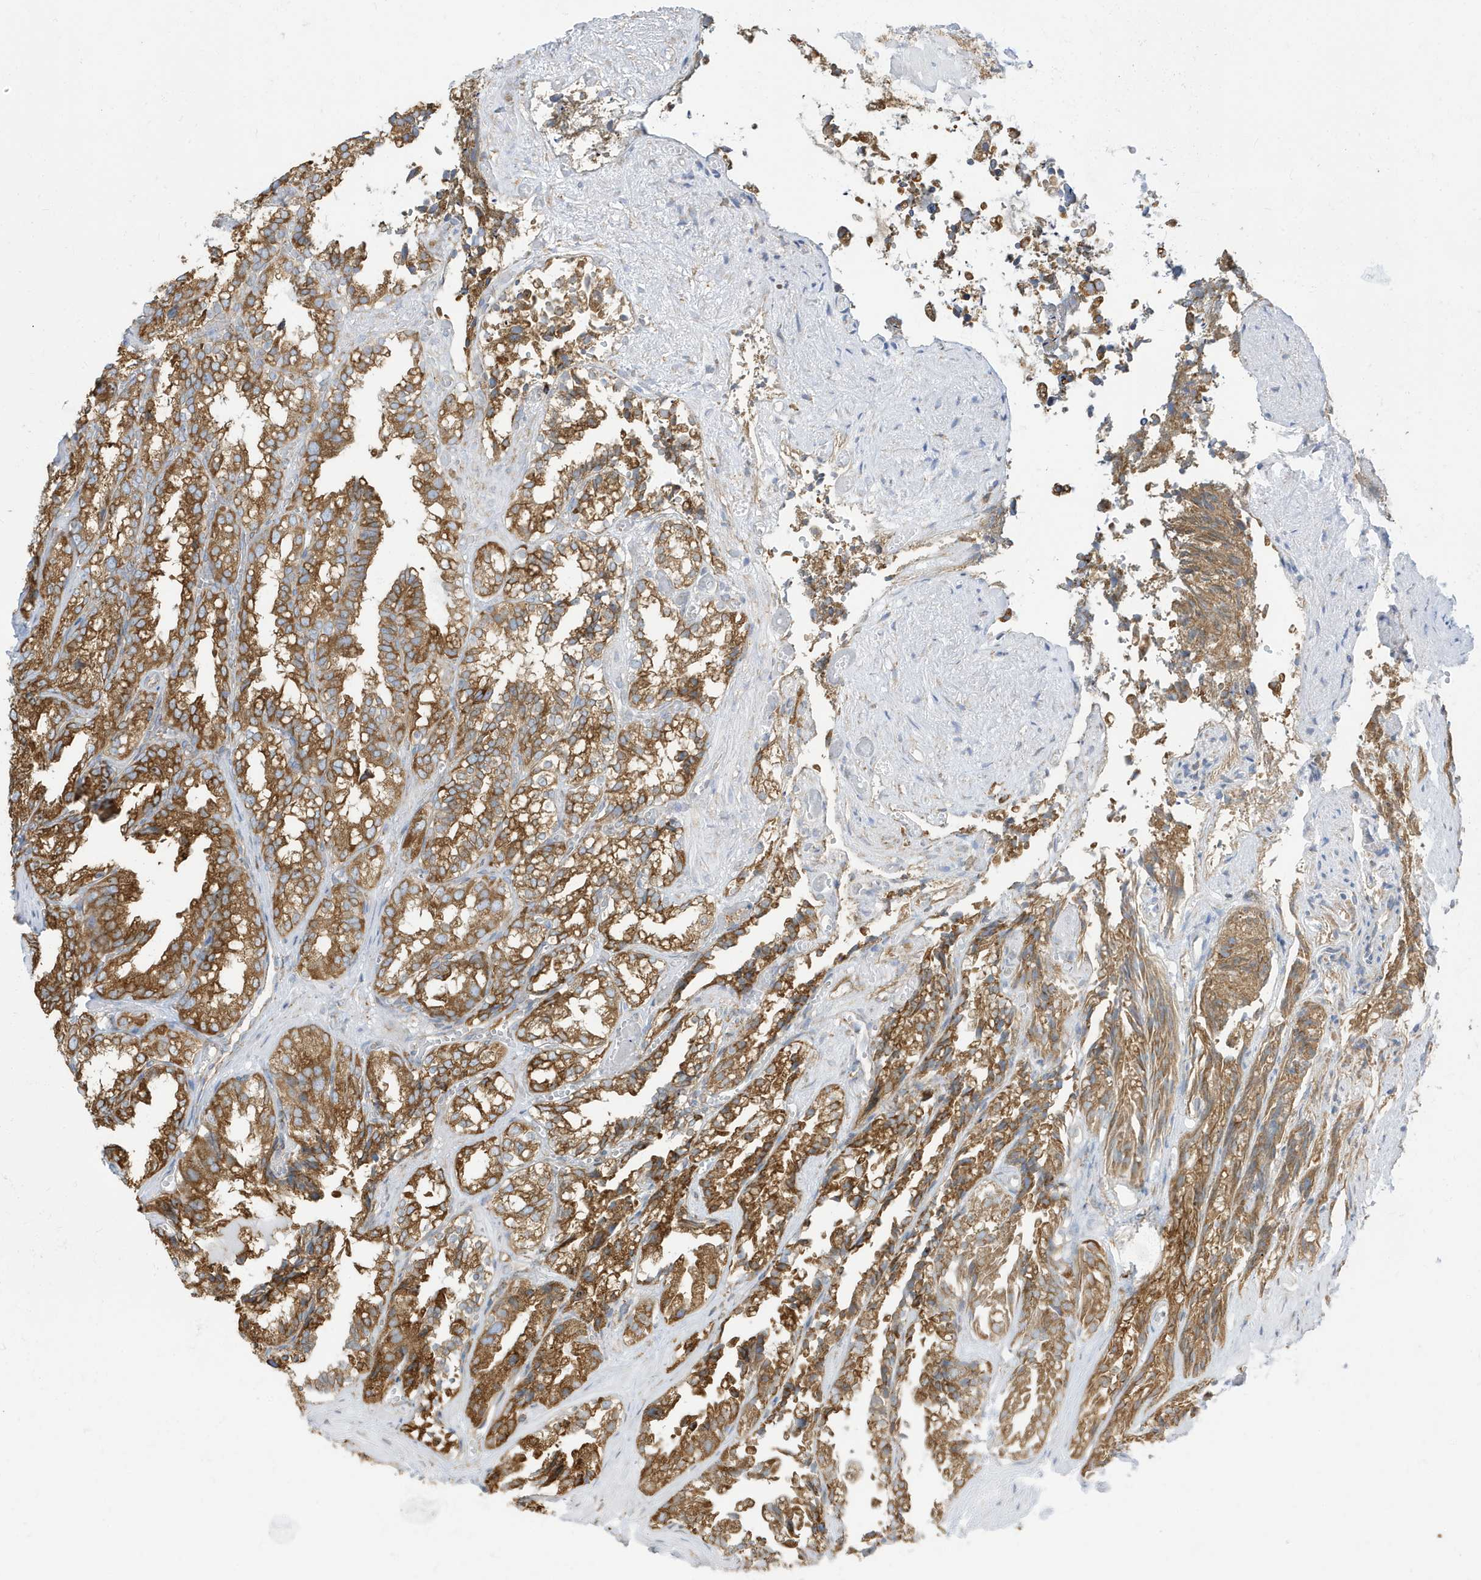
{"staining": {"intensity": "moderate", "quantity": ">75%", "location": "cytoplasmic/membranous"}, "tissue": "seminal vesicle", "cell_type": "Glandular cells", "image_type": "normal", "snomed": [{"axis": "morphology", "description": "Normal tissue, NOS"}, {"axis": "topography", "description": "Prostate"}, {"axis": "topography", "description": "Seminal veicle"}], "caption": "Seminal vesicle was stained to show a protein in brown. There is medium levels of moderate cytoplasmic/membranous expression in about >75% of glandular cells. (Stains: DAB (3,3'-diaminobenzidine) in brown, nuclei in blue, Microscopy: brightfield microscopy at high magnification).", "gene": "PDIA6", "patient": {"sex": "male", "age": 51}}